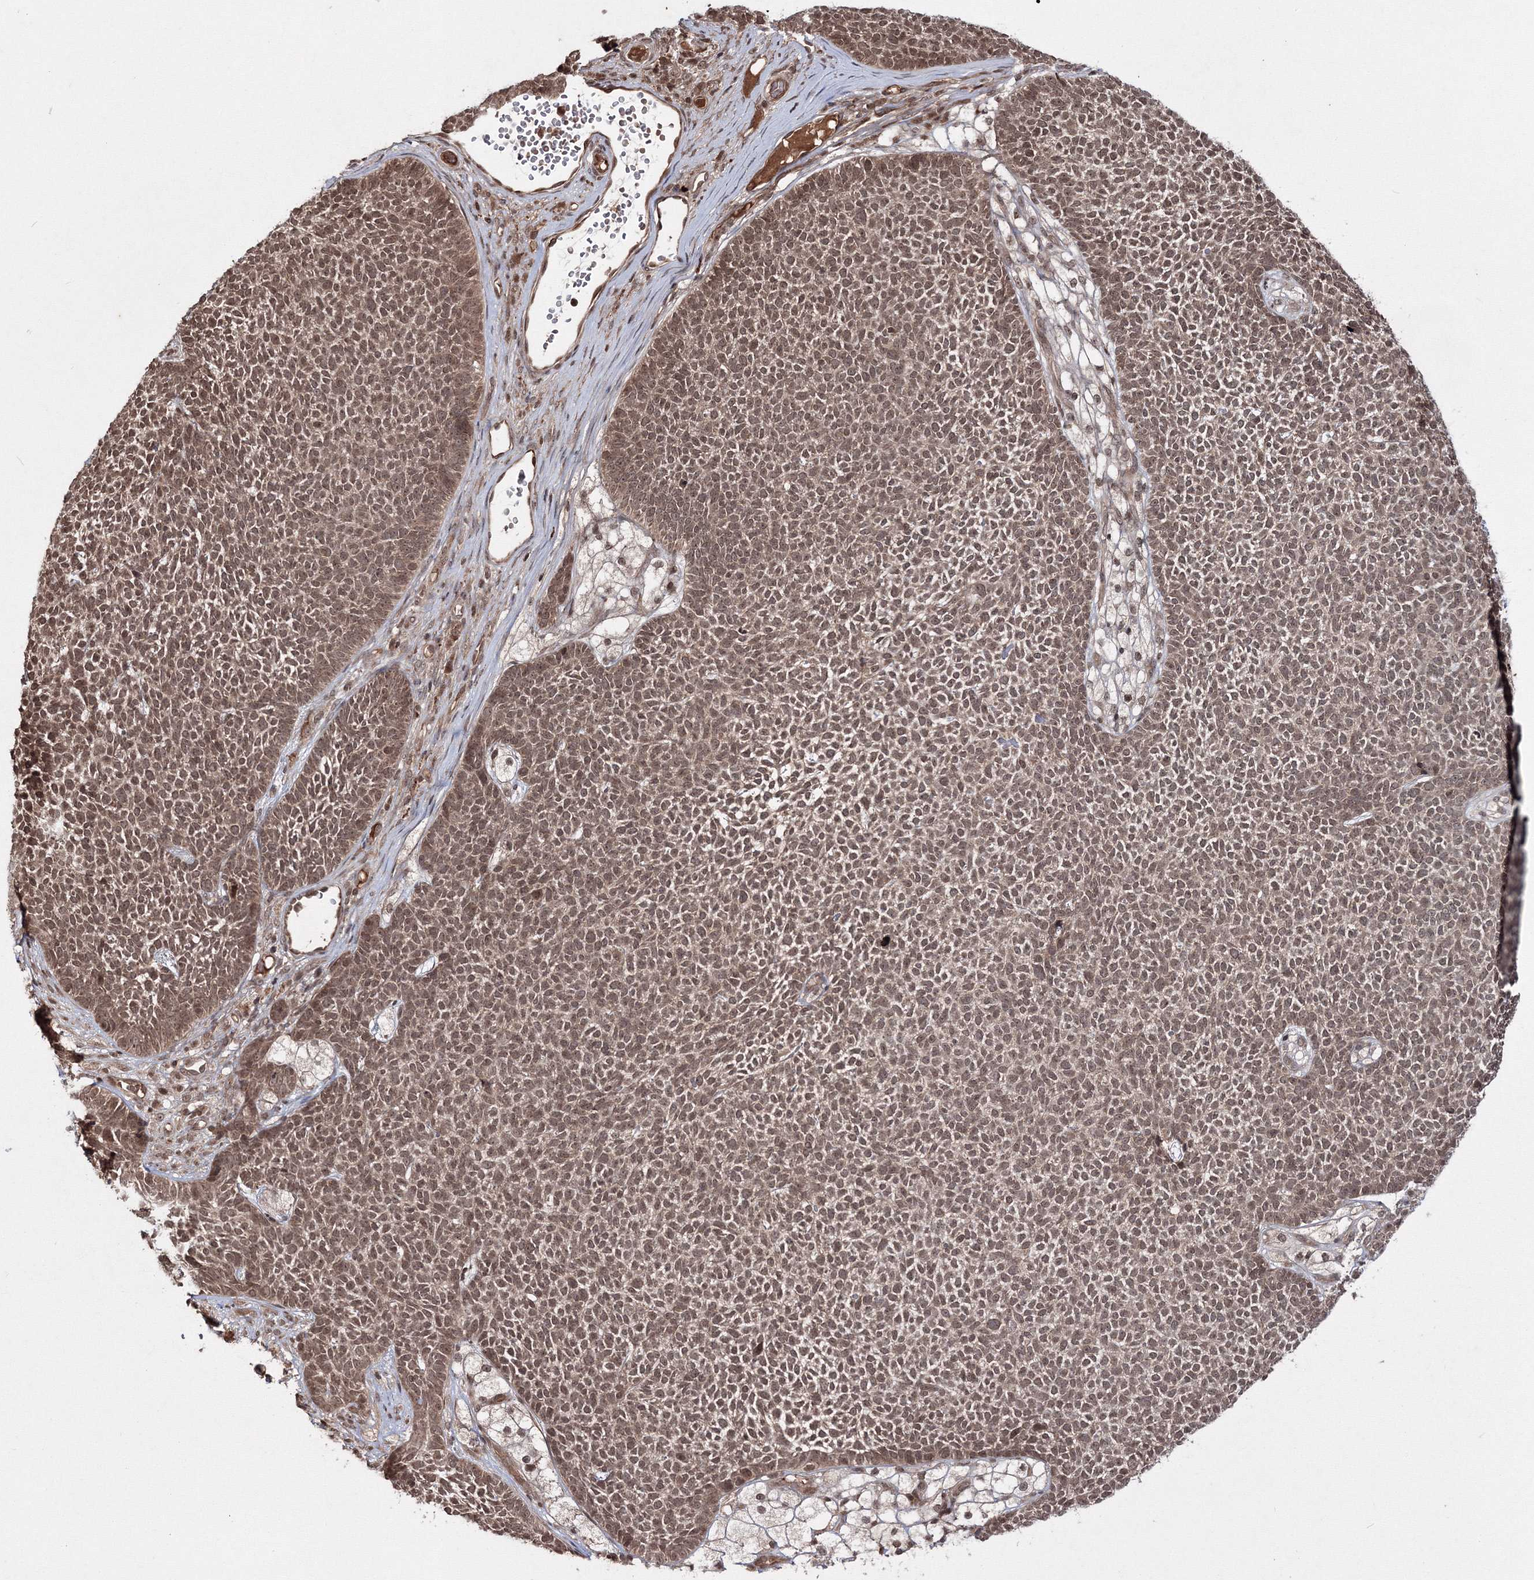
{"staining": {"intensity": "moderate", "quantity": ">75%", "location": "cytoplasmic/membranous,nuclear"}, "tissue": "skin cancer", "cell_type": "Tumor cells", "image_type": "cancer", "snomed": [{"axis": "morphology", "description": "Basal cell carcinoma"}, {"axis": "topography", "description": "Skin"}], "caption": "Skin cancer (basal cell carcinoma) stained with DAB (3,3'-diaminobenzidine) IHC reveals medium levels of moderate cytoplasmic/membranous and nuclear staining in approximately >75% of tumor cells.", "gene": "PEX13", "patient": {"sex": "female", "age": 84}}